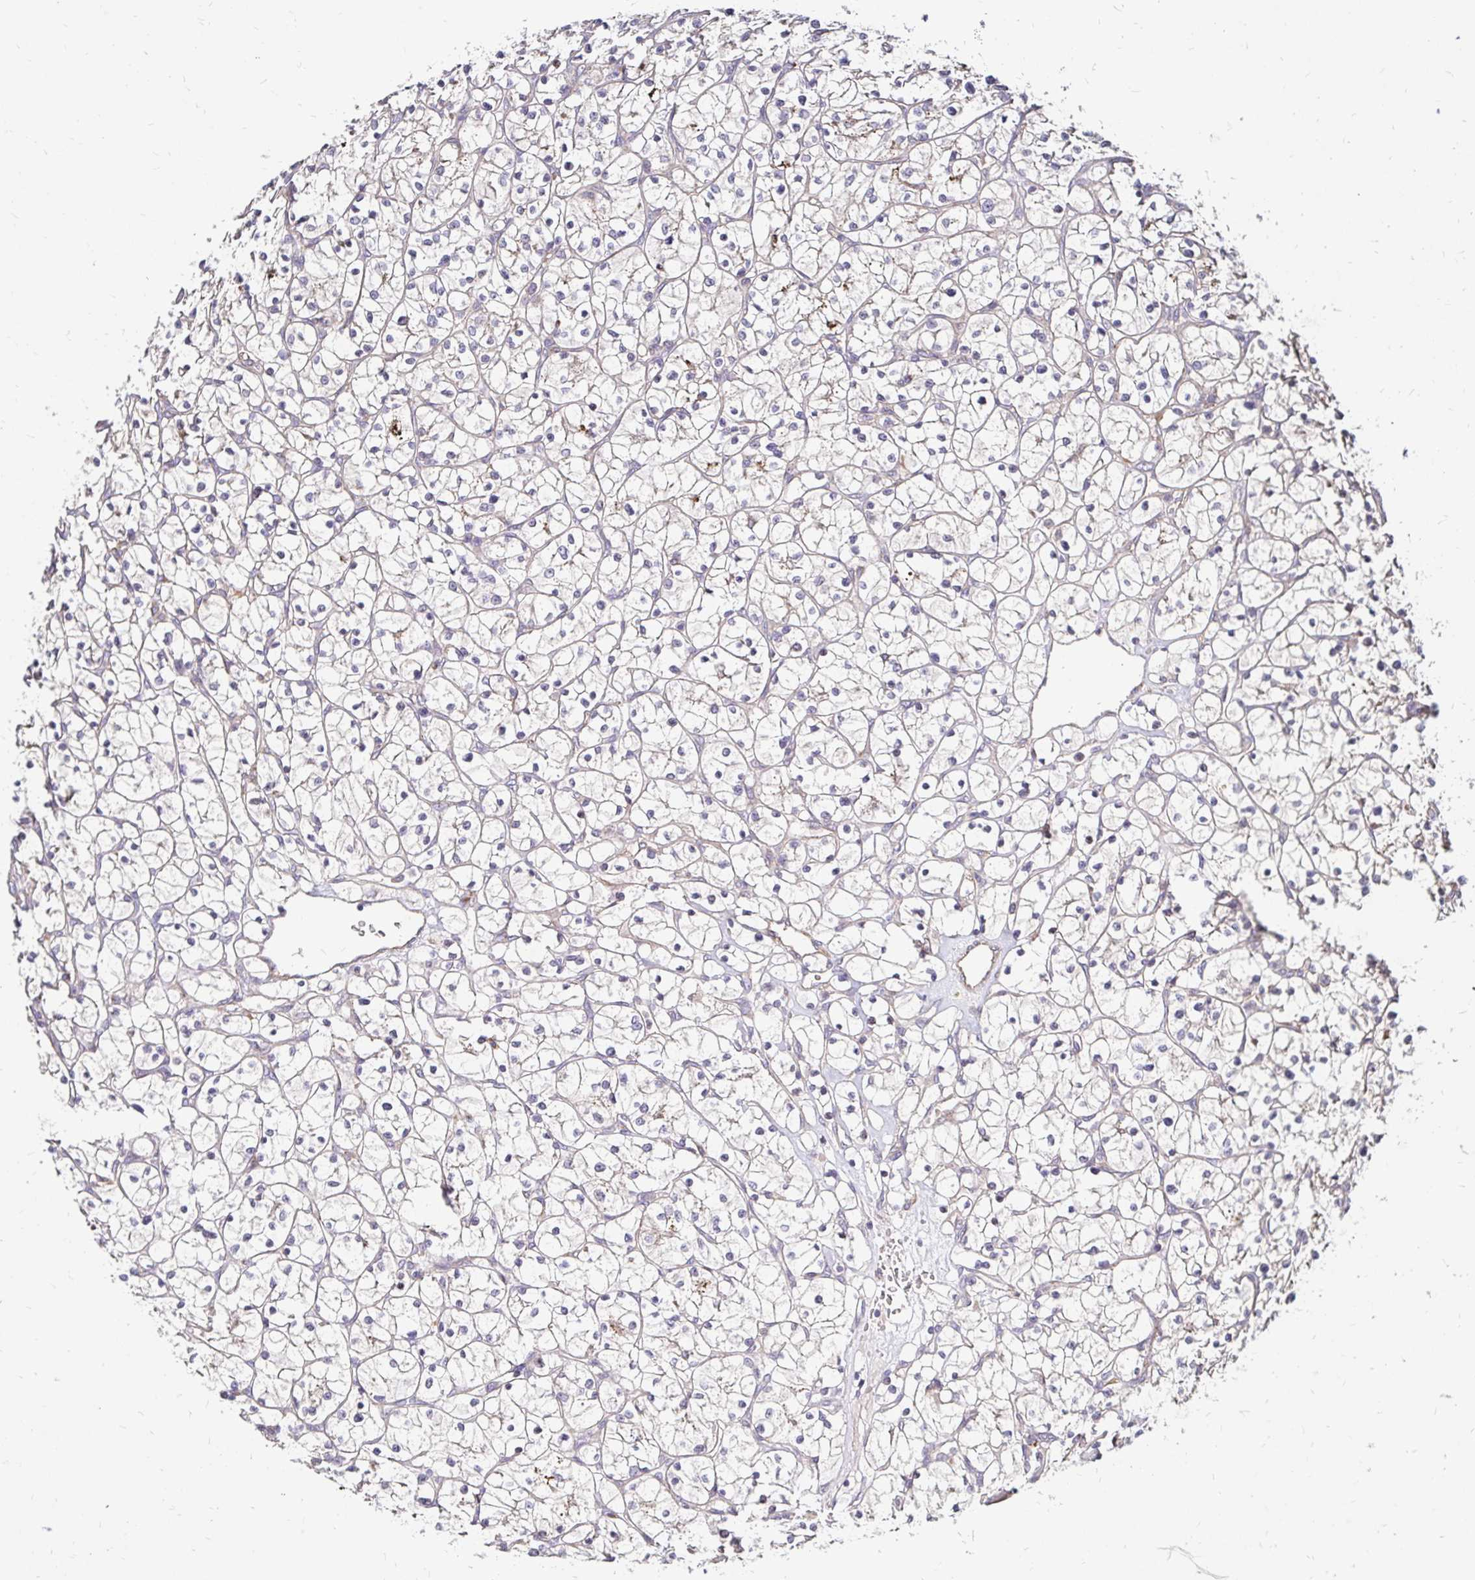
{"staining": {"intensity": "negative", "quantity": "none", "location": "none"}, "tissue": "renal cancer", "cell_type": "Tumor cells", "image_type": "cancer", "snomed": [{"axis": "morphology", "description": "Adenocarcinoma, NOS"}, {"axis": "topography", "description": "Kidney"}], "caption": "Immunohistochemistry of human adenocarcinoma (renal) exhibits no staining in tumor cells.", "gene": "IDUA", "patient": {"sex": "female", "age": 64}}